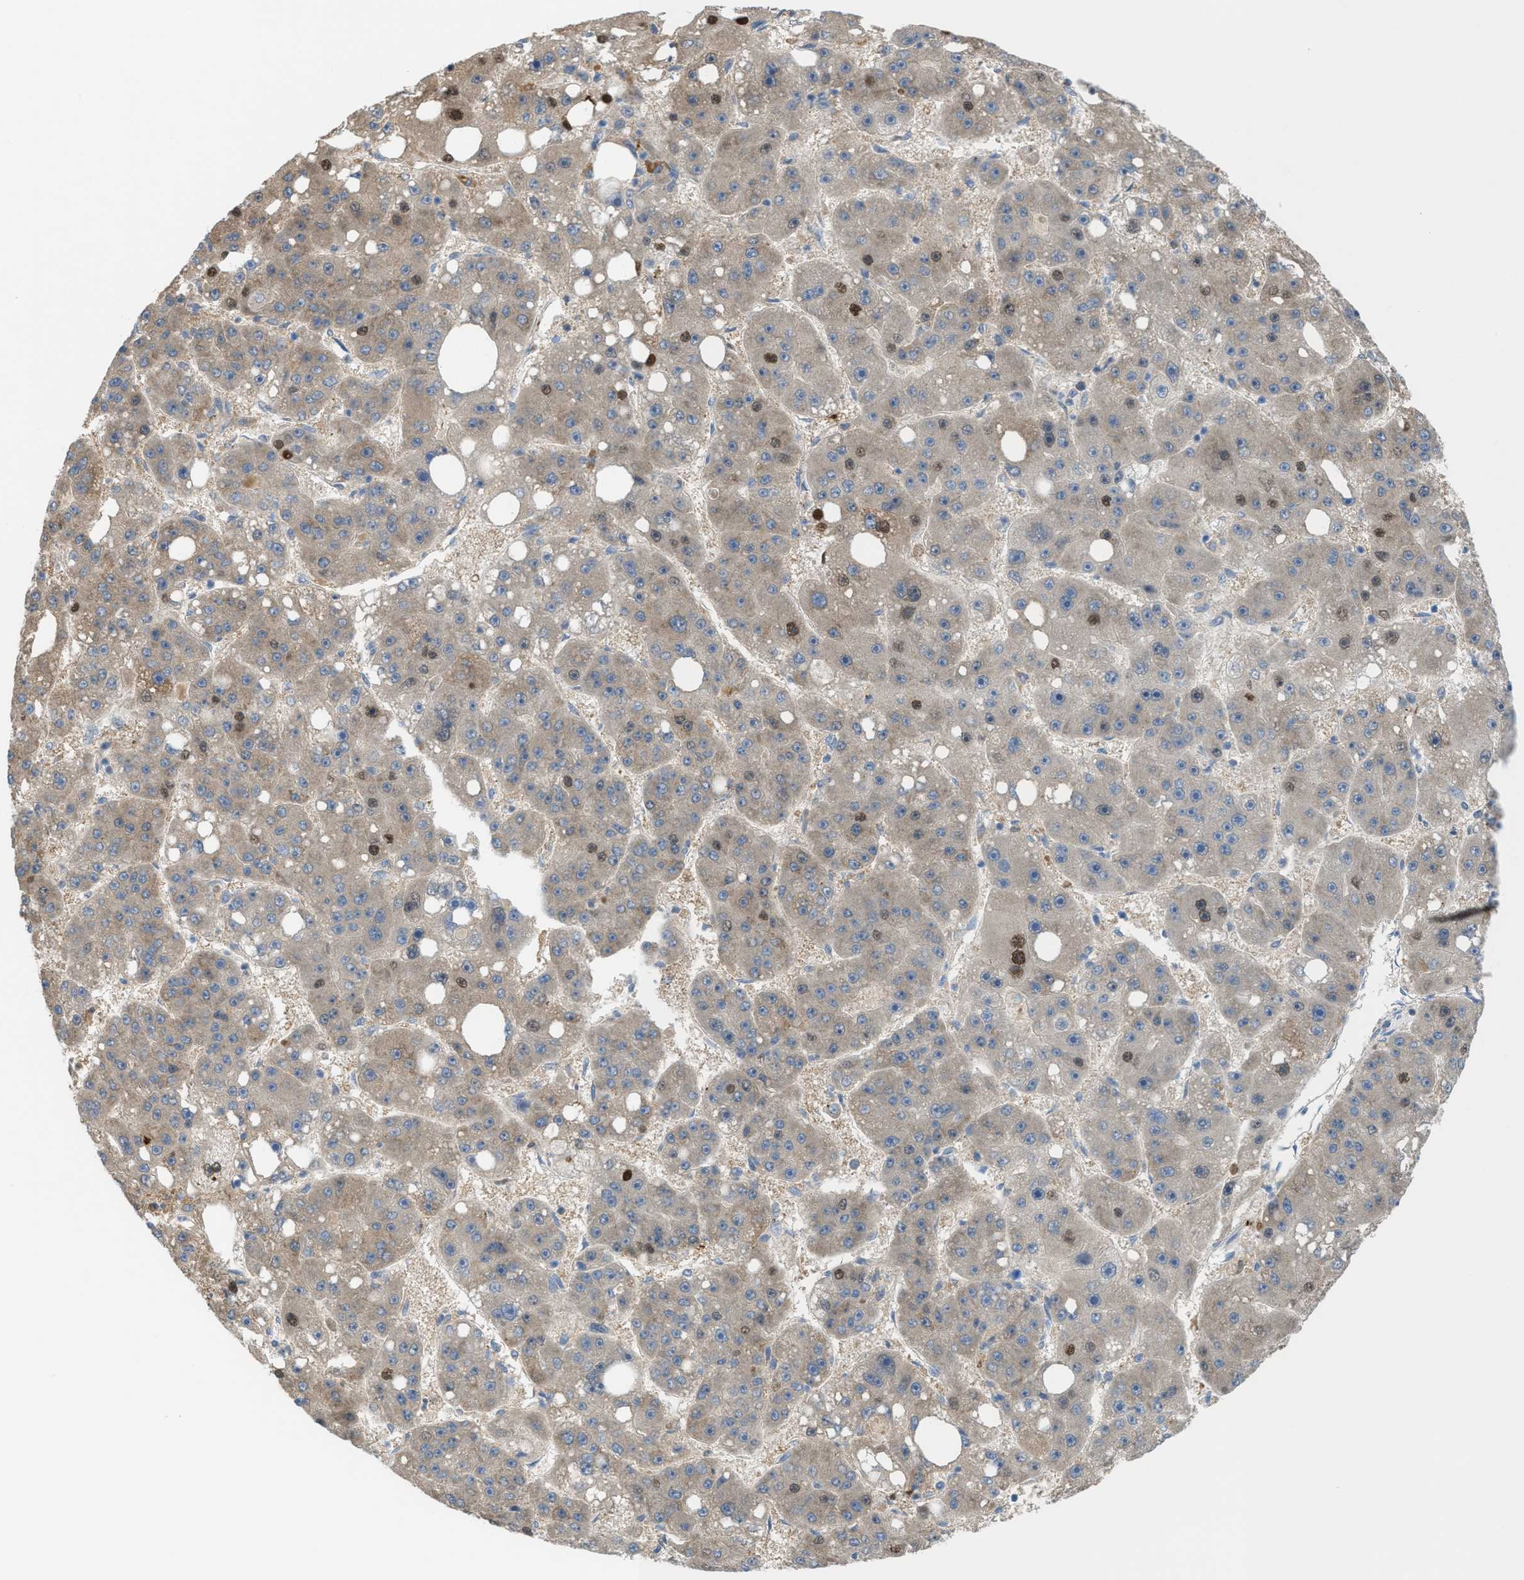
{"staining": {"intensity": "weak", "quantity": "25%-75%", "location": "cytoplasmic/membranous,nuclear"}, "tissue": "liver cancer", "cell_type": "Tumor cells", "image_type": "cancer", "snomed": [{"axis": "morphology", "description": "Carcinoma, Hepatocellular, NOS"}, {"axis": "topography", "description": "Liver"}], "caption": "Protein staining reveals weak cytoplasmic/membranous and nuclear expression in approximately 25%-75% of tumor cells in liver cancer.", "gene": "PPM1D", "patient": {"sex": "female", "age": 61}}